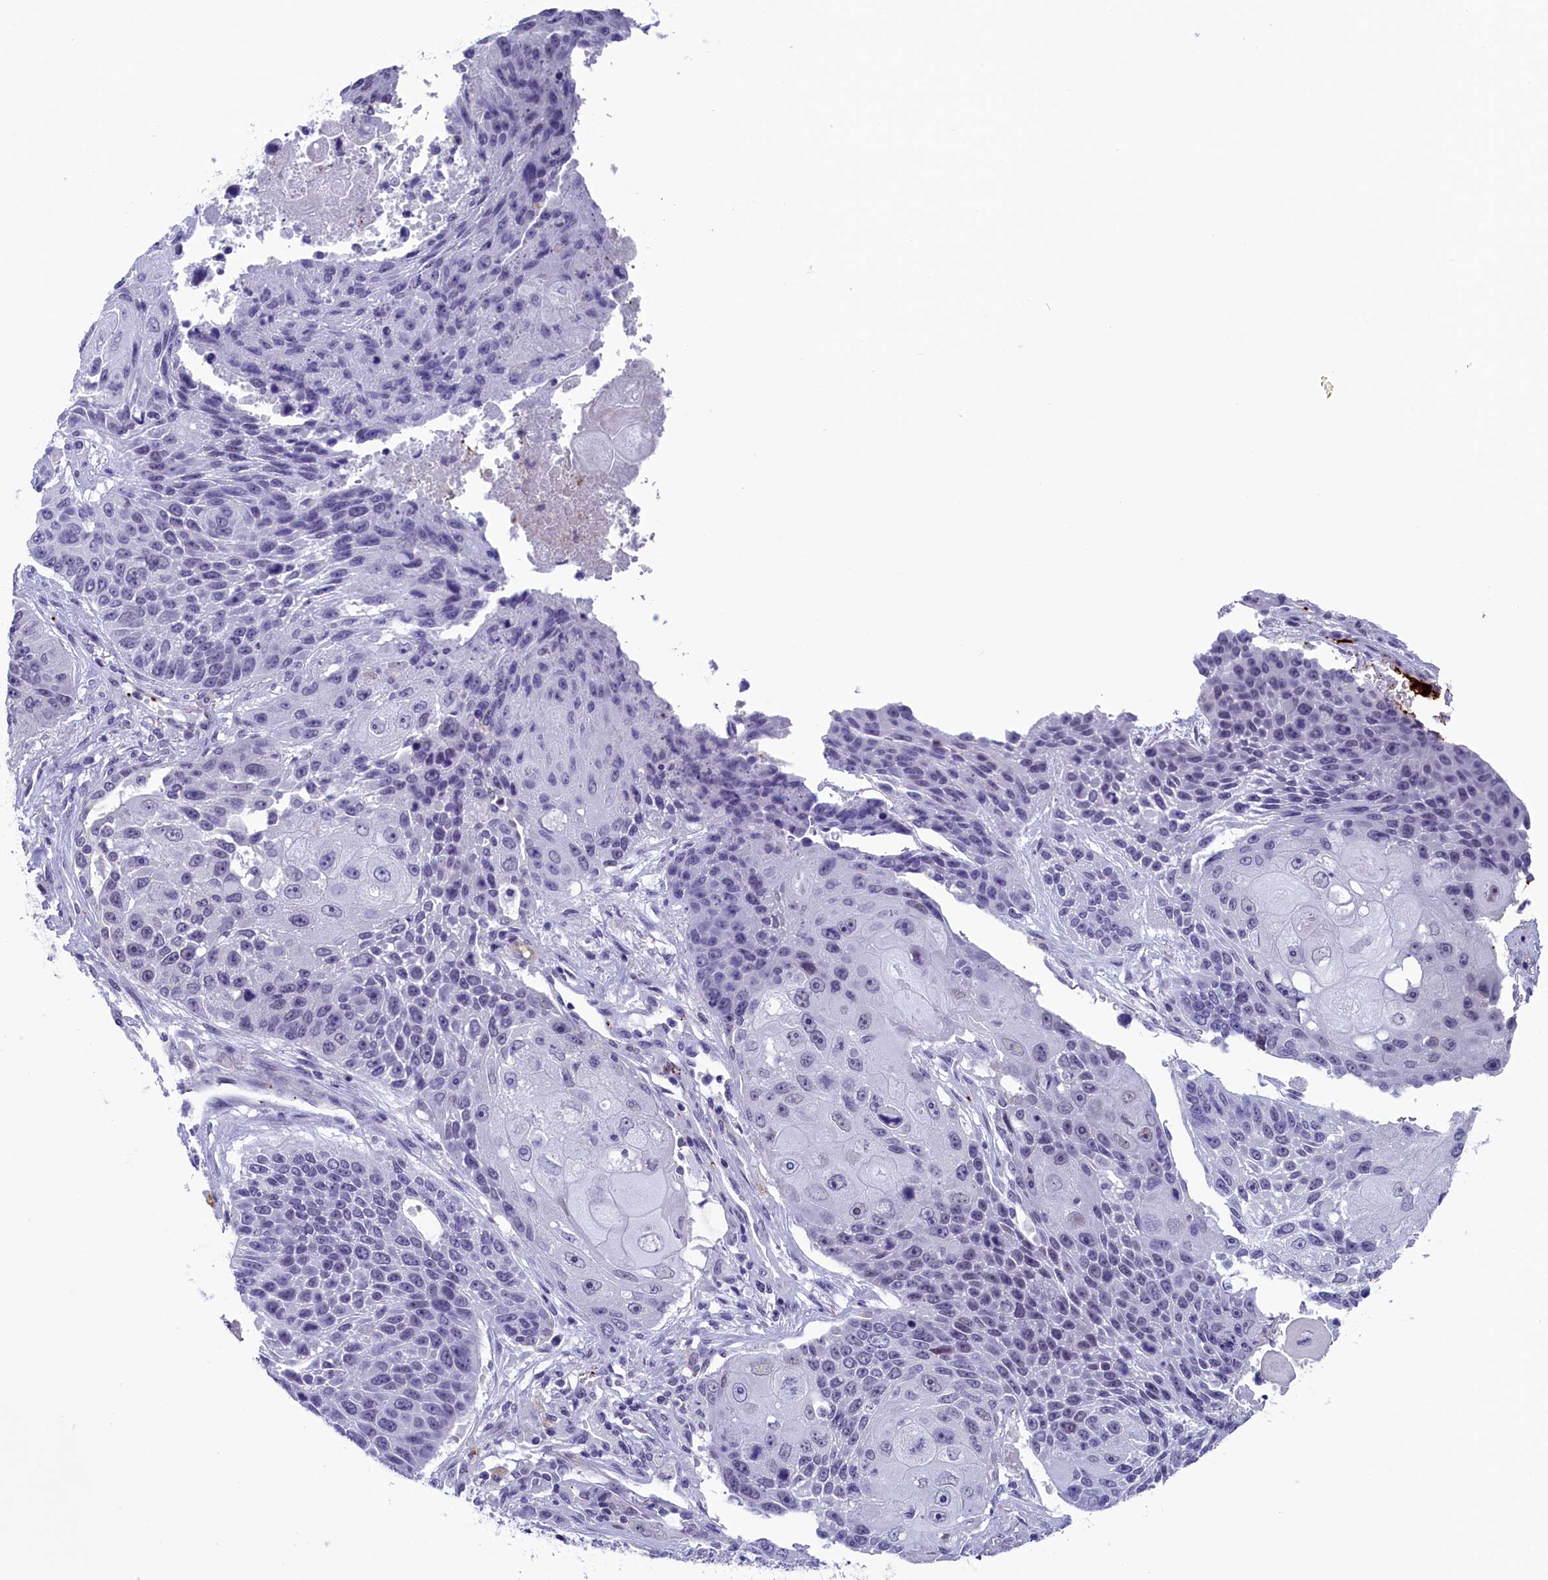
{"staining": {"intensity": "negative", "quantity": "none", "location": "none"}, "tissue": "lung cancer", "cell_type": "Tumor cells", "image_type": "cancer", "snomed": [{"axis": "morphology", "description": "Squamous cell carcinoma, NOS"}, {"axis": "topography", "description": "Lung"}], "caption": "There is no significant expression in tumor cells of squamous cell carcinoma (lung).", "gene": "AIFM2", "patient": {"sex": "male", "age": 61}}